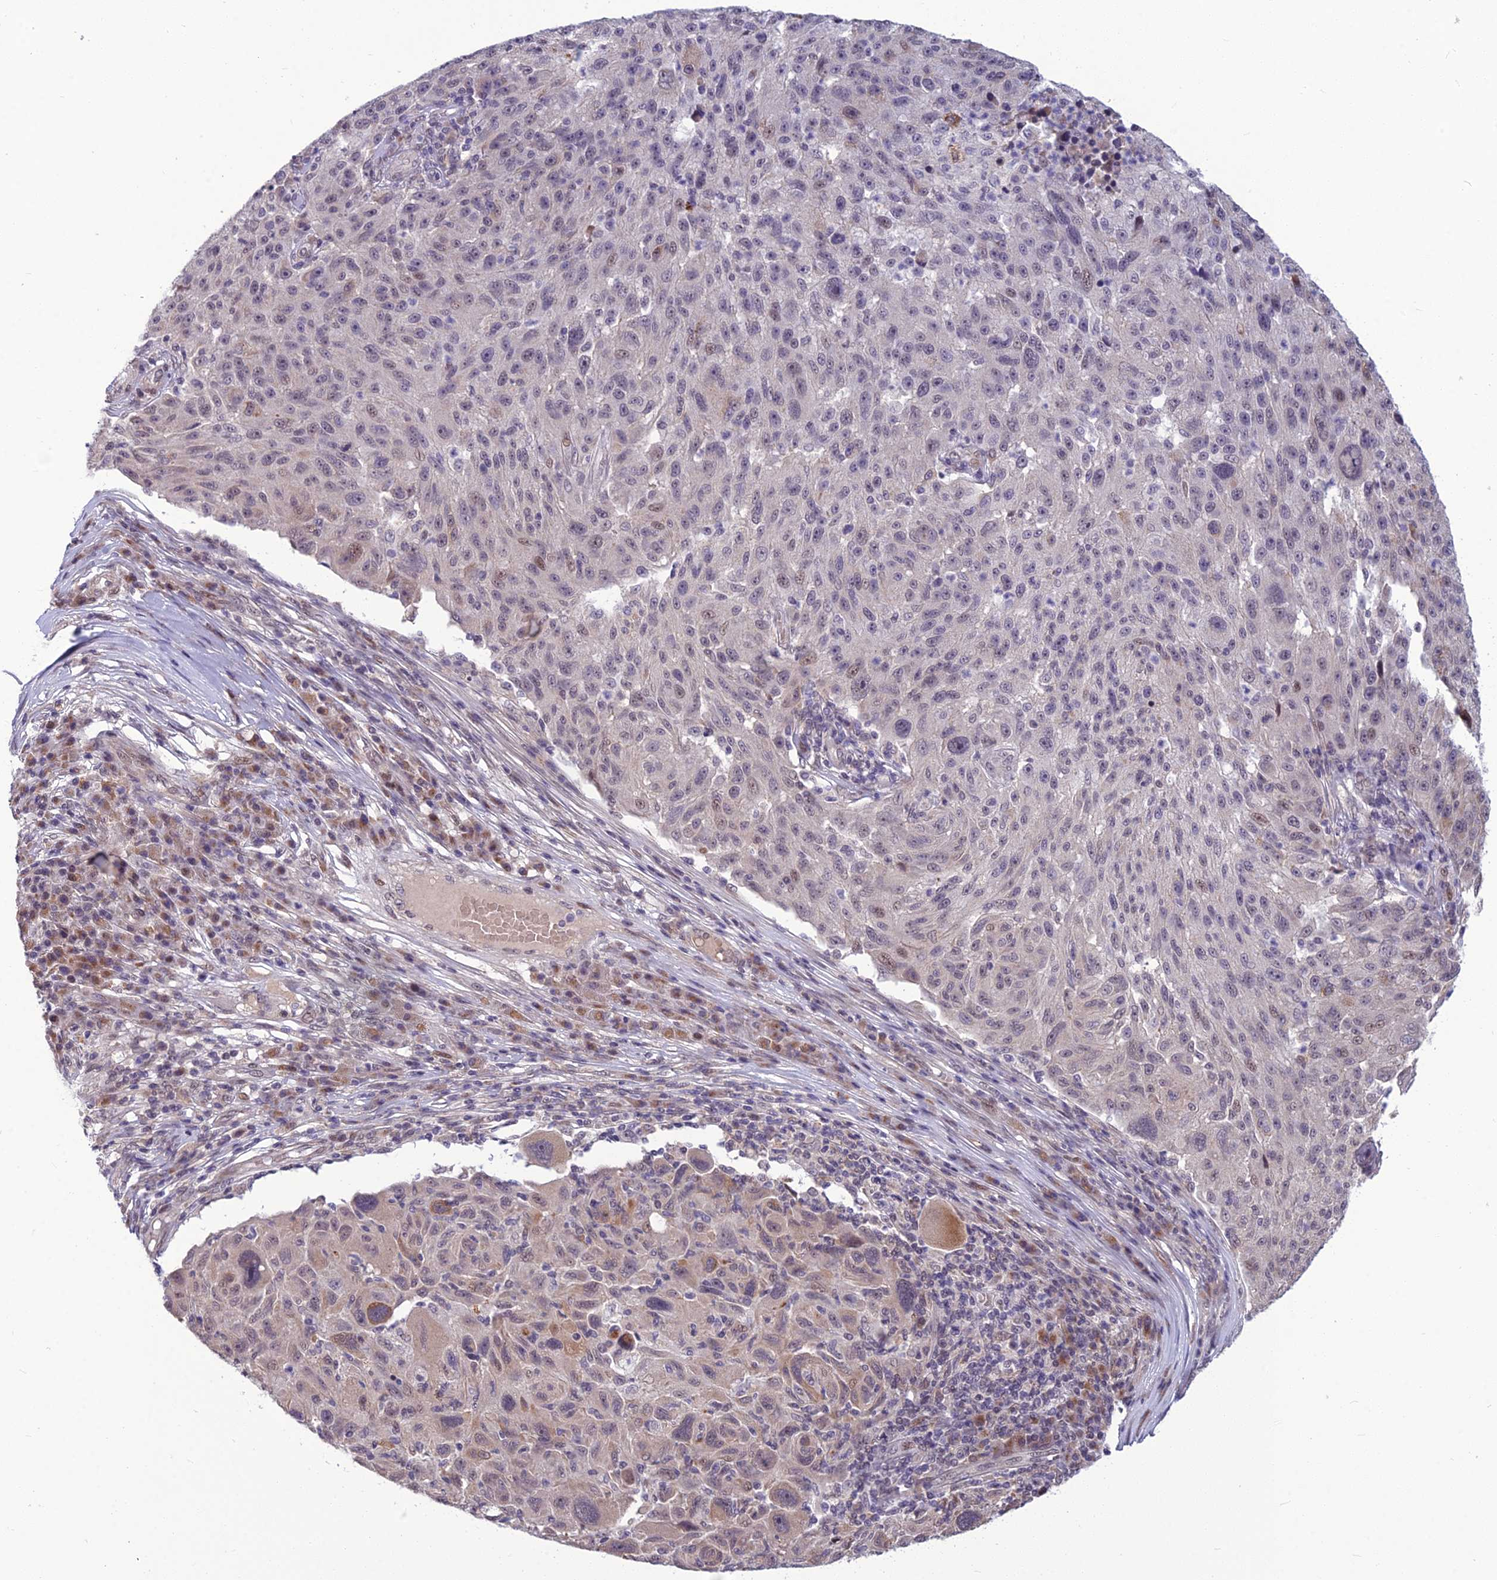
{"staining": {"intensity": "weak", "quantity": "<25%", "location": "cytoplasmic/membranous"}, "tissue": "melanoma", "cell_type": "Tumor cells", "image_type": "cancer", "snomed": [{"axis": "morphology", "description": "Malignant melanoma, NOS"}, {"axis": "topography", "description": "Skin"}], "caption": "This is a micrograph of IHC staining of melanoma, which shows no expression in tumor cells. The staining was performed using DAB to visualize the protein expression in brown, while the nuclei were stained in blue with hematoxylin (Magnification: 20x).", "gene": "FBRS", "patient": {"sex": "male", "age": 53}}